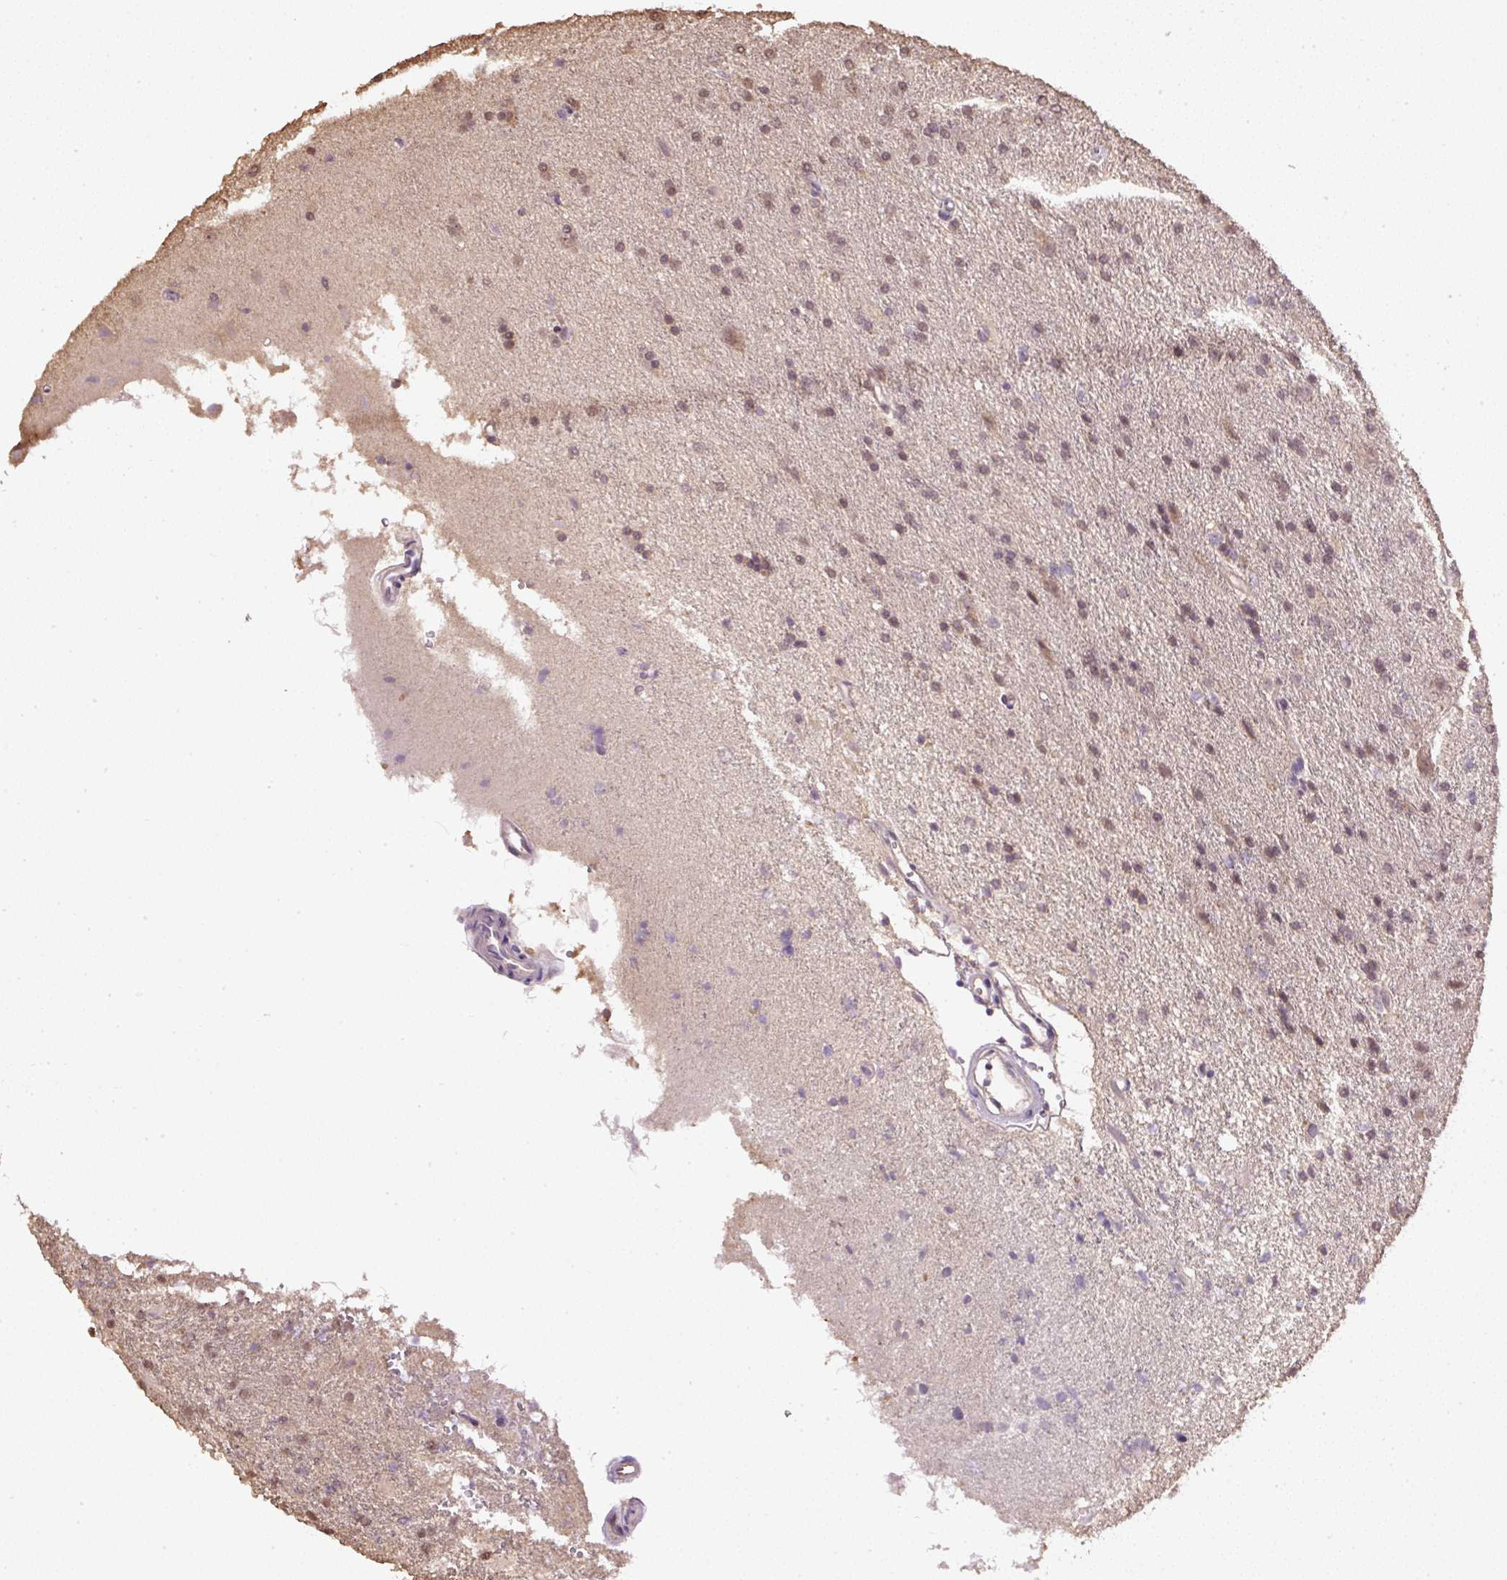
{"staining": {"intensity": "moderate", "quantity": "25%-75%", "location": "nuclear"}, "tissue": "glioma", "cell_type": "Tumor cells", "image_type": "cancer", "snomed": [{"axis": "morphology", "description": "Glioma, malignant, High grade"}, {"axis": "topography", "description": "Brain"}], "caption": "Brown immunohistochemical staining in malignant glioma (high-grade) demonstrates moderate nuclear expression in approximately 25%-75% of tumor cells.", "gene": "TMEM170B", "patient": {"sex": "male", "age": 56}}